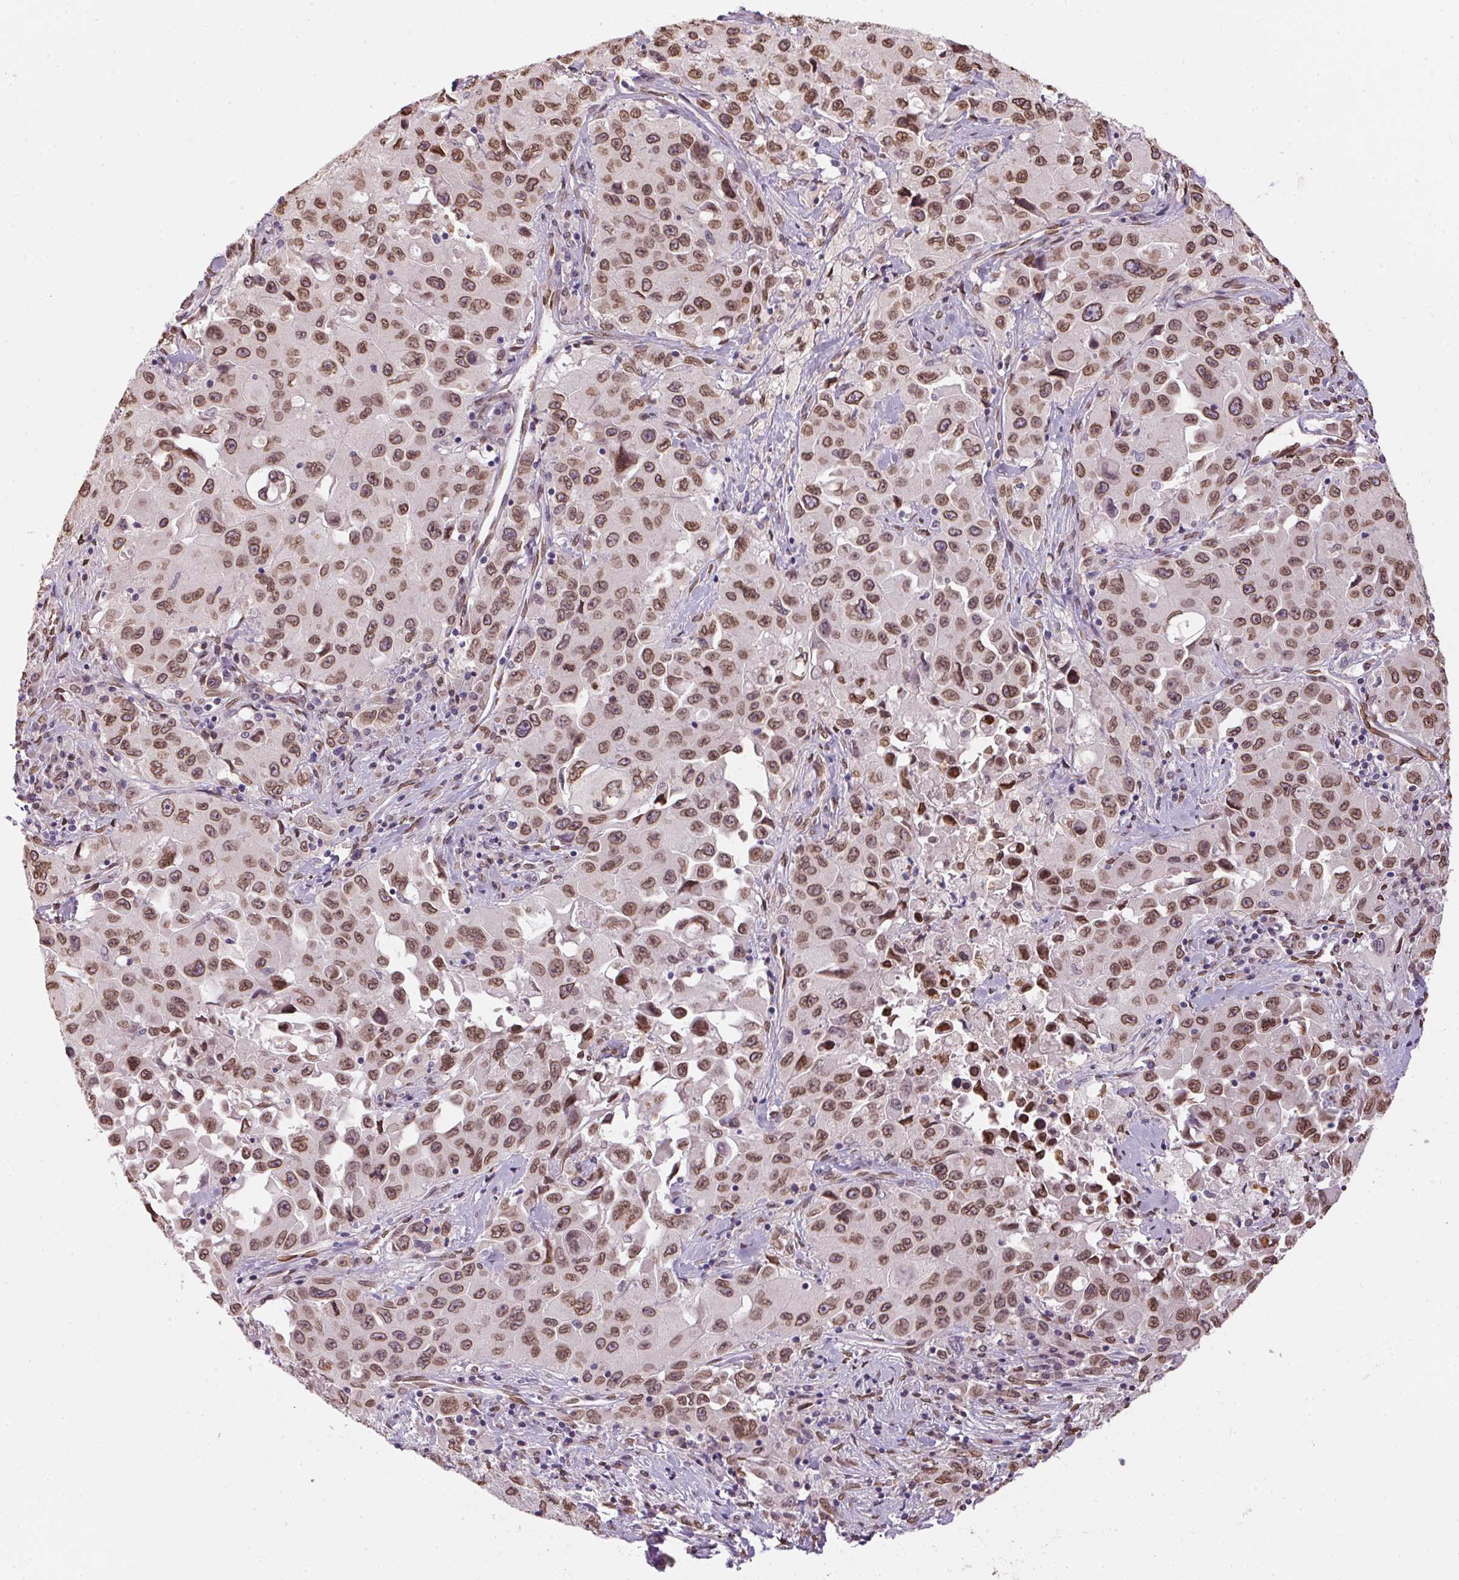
{"staining": {"intensity": "moderate", "quantity": ">75%", "location": "cytoplasmic/membranous,nuclear"}, "tissue": "lung cancer", "cell_type": "Tumor cells", "image_type": "cancer", "snomed": [{"axis": "morphology", "description": "Squamous cell carcinoma, NOS"}, {"axis": "topography", "description": "Lung"}], "caption": "Moderate cytoplasmic/membranous and nuclear protein staining is seen in about >75% of tumor cells in lung cancer. (DAB (3,3'-diaminobenzidine) IHC with brightfield microscopy, high magnification).", "gene": "TMEM175", "patient": {"sex": "male", "age": 63}}